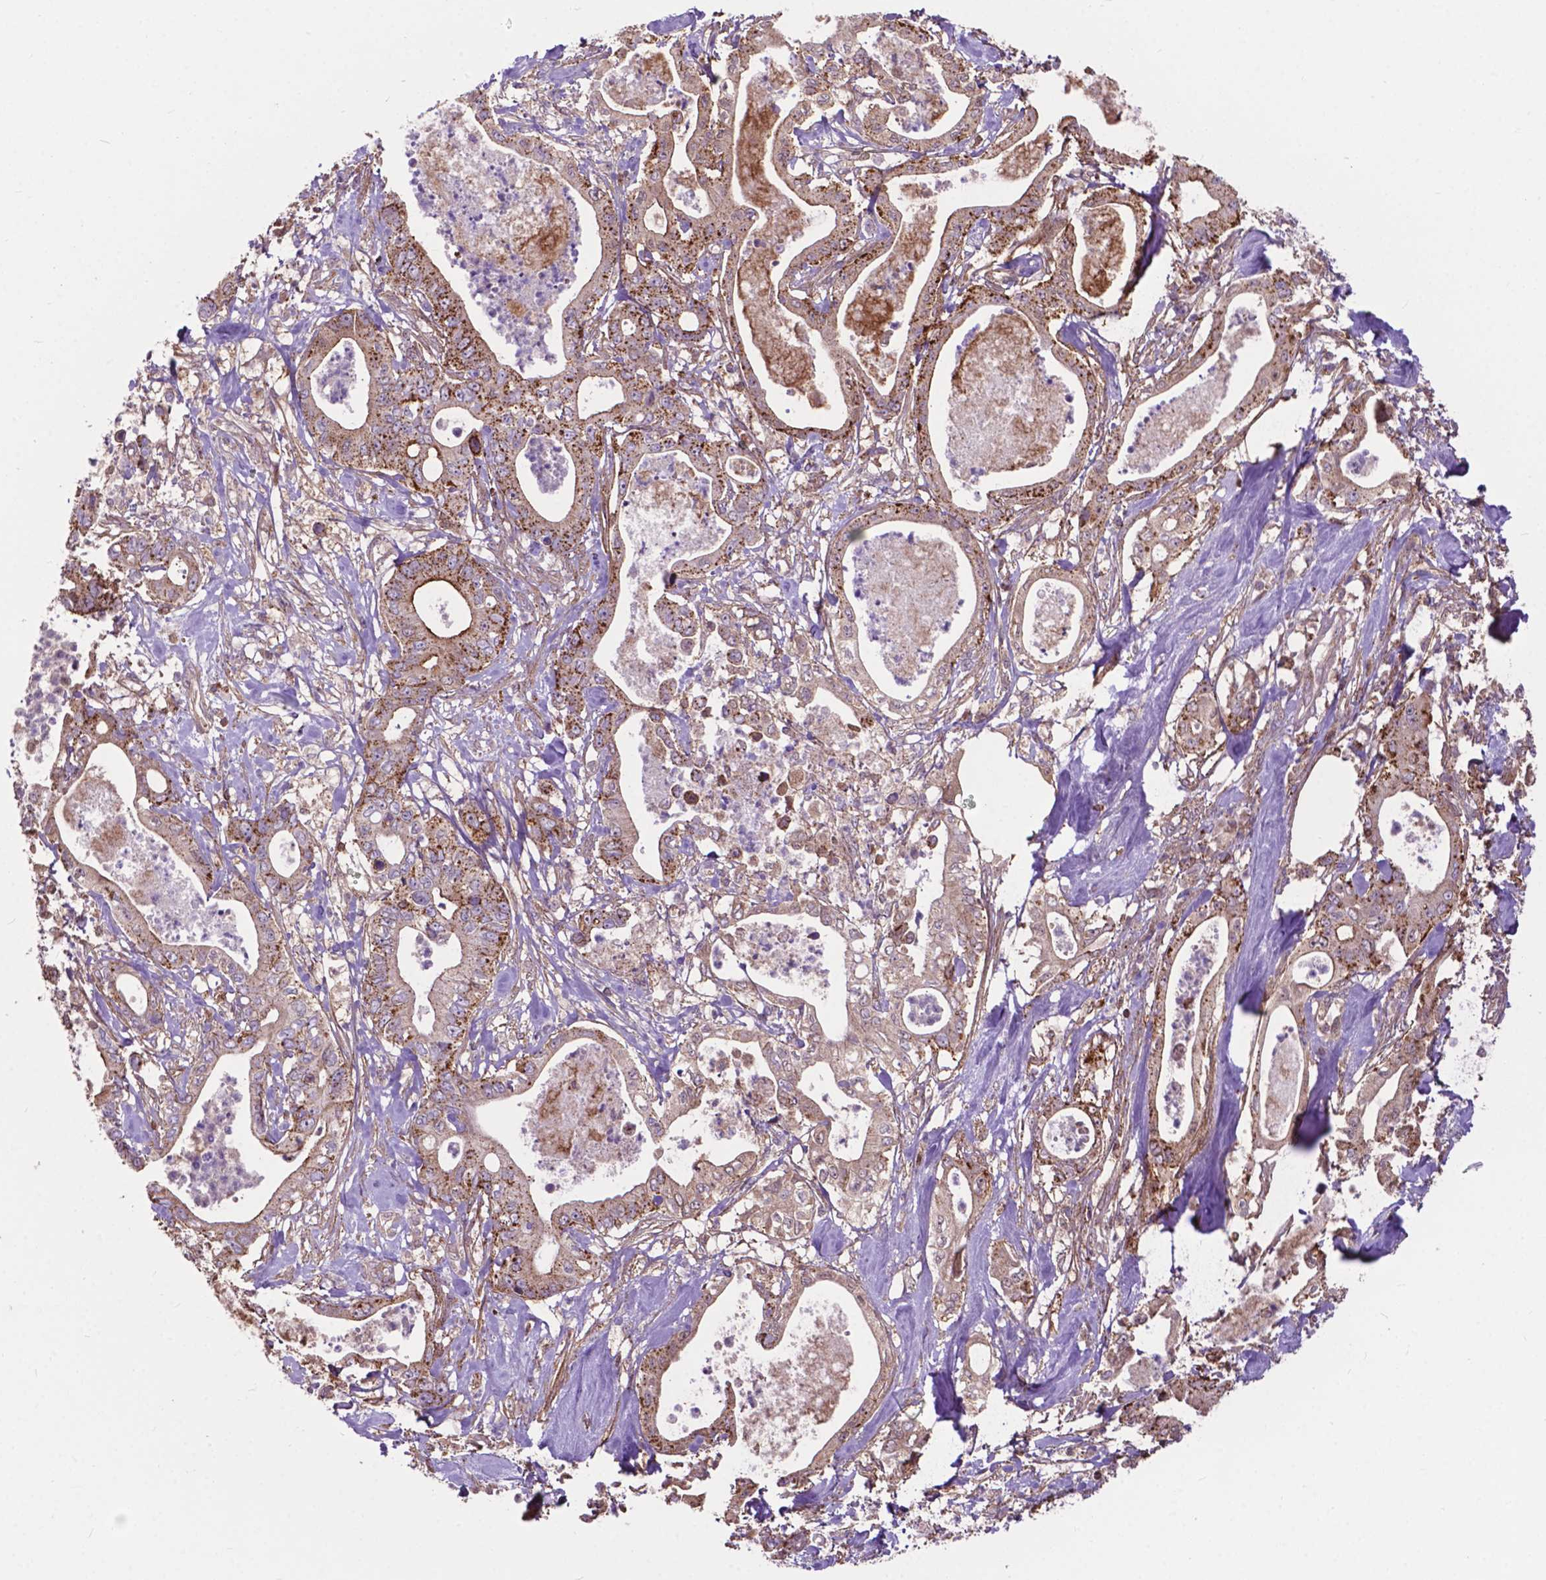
{"staining": {"intensity": "moderate", "quantity": ">75%", "location": "cytoplasmic/membranous"}, "tissue": "pancreatic cancer", "cell_type": "Tumor cells", "image_type": "cancer", "snomed": [{"axis": "morphology", "description": "Adenocarcinoma, NOS"}, {"axis": "topography", "description": "Pancreas"}], "caption": "Pancreatic cancer stained with immunohistochemistry (IHC) exhibits moderate cytoplasmic/membranous staining in about >75% of tumor cells.", "gene": "CHMP4A", "patient": {"sex": "male", "age": 71}}